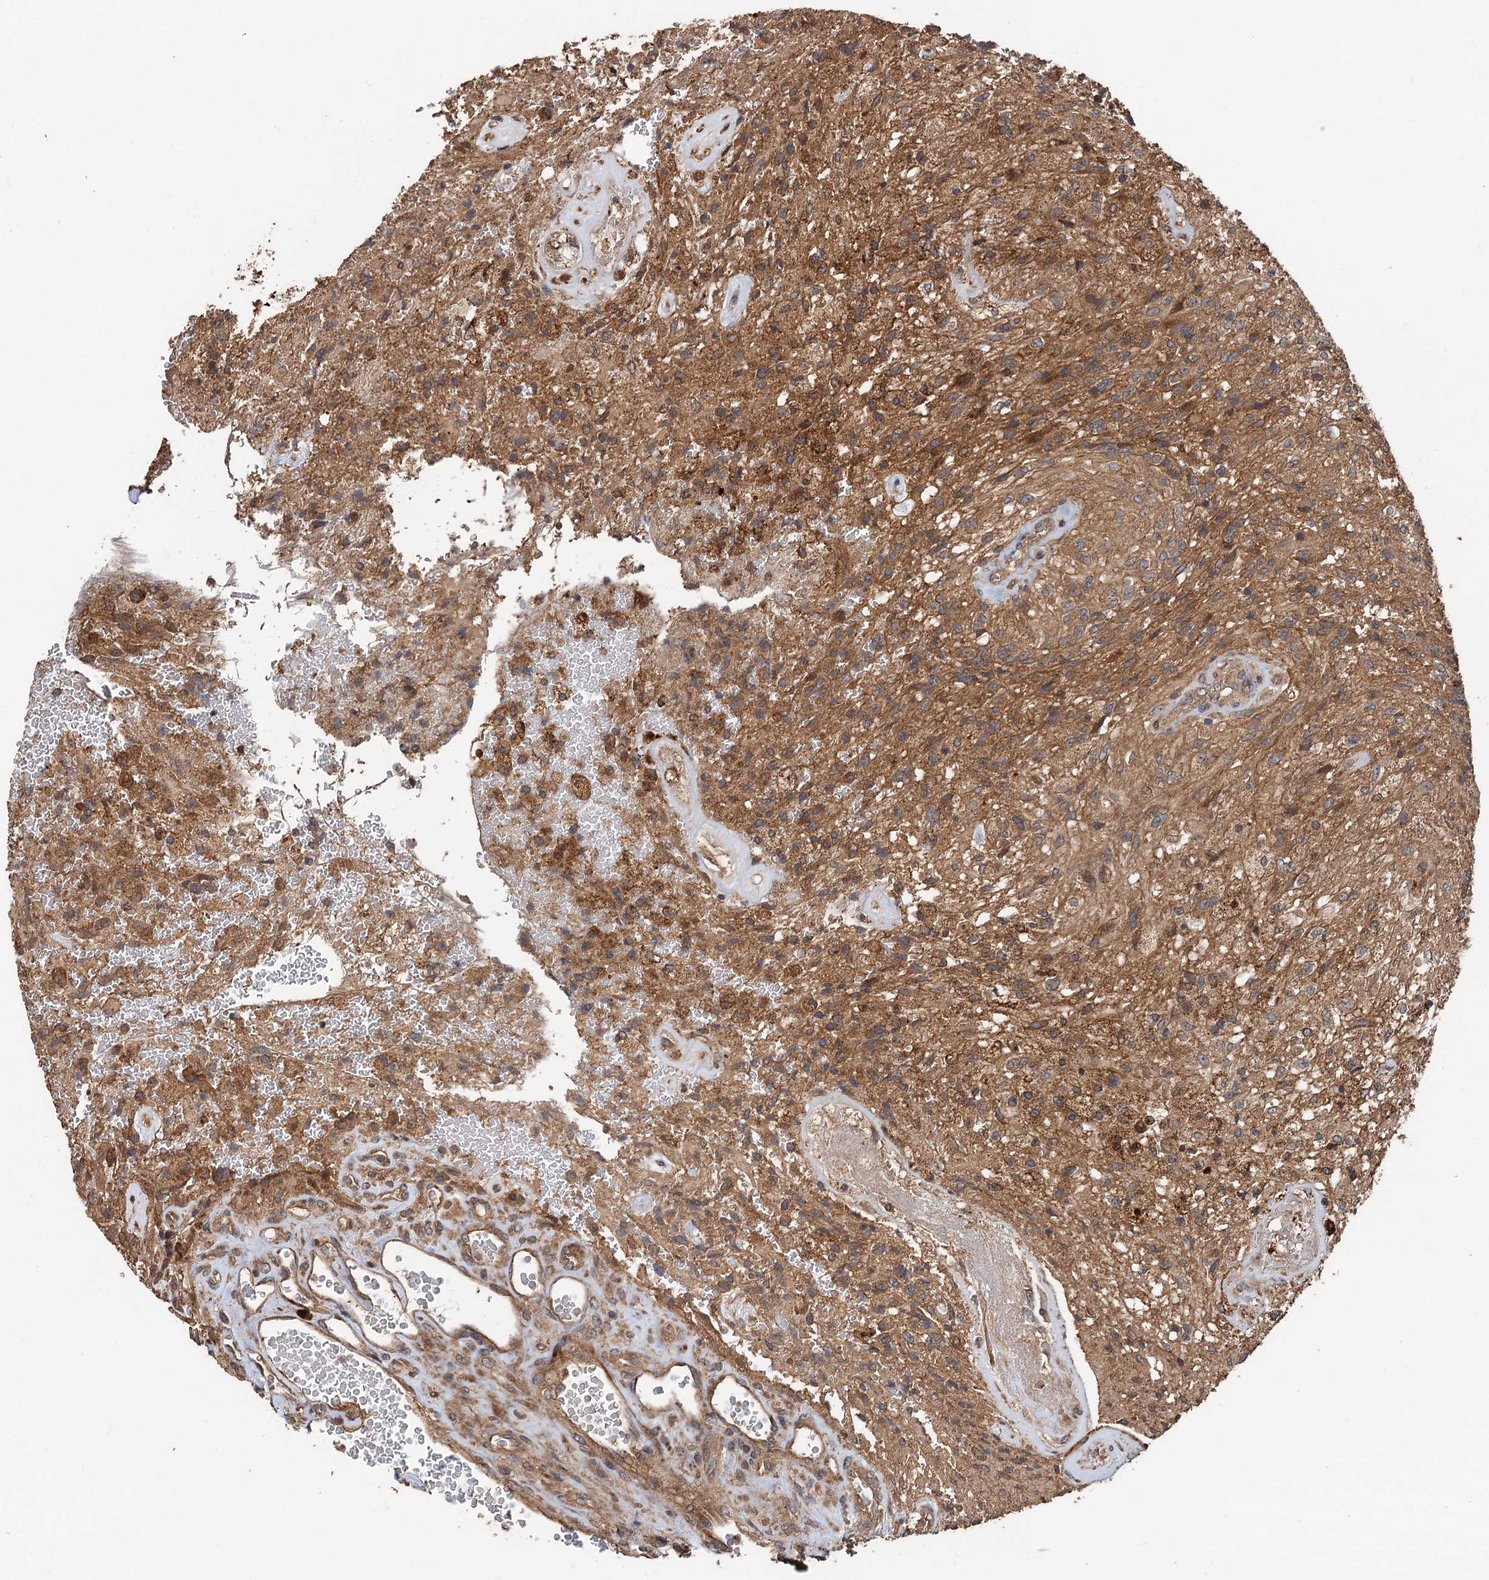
{"staining": {"intensity": "moderate", "quantity": ">75%", "location": "cytoplasmic/membranous"}, "tissue": "glioma", "cell_type": "Tumor cells", "image_type": "cancer", "snomed": [{"axis": "morphology", "description": "Glioma, malignant, High grade"}, {"axis": "topography", "description": "Brain"}], "caption": "Human glioma stained with a brown dye shows moderate cytoplasmic/membranous positive positivity in about >75% of tumor cells.", "gene": "TMEM39B", "patient": {"sex": "male", "age": 56}}